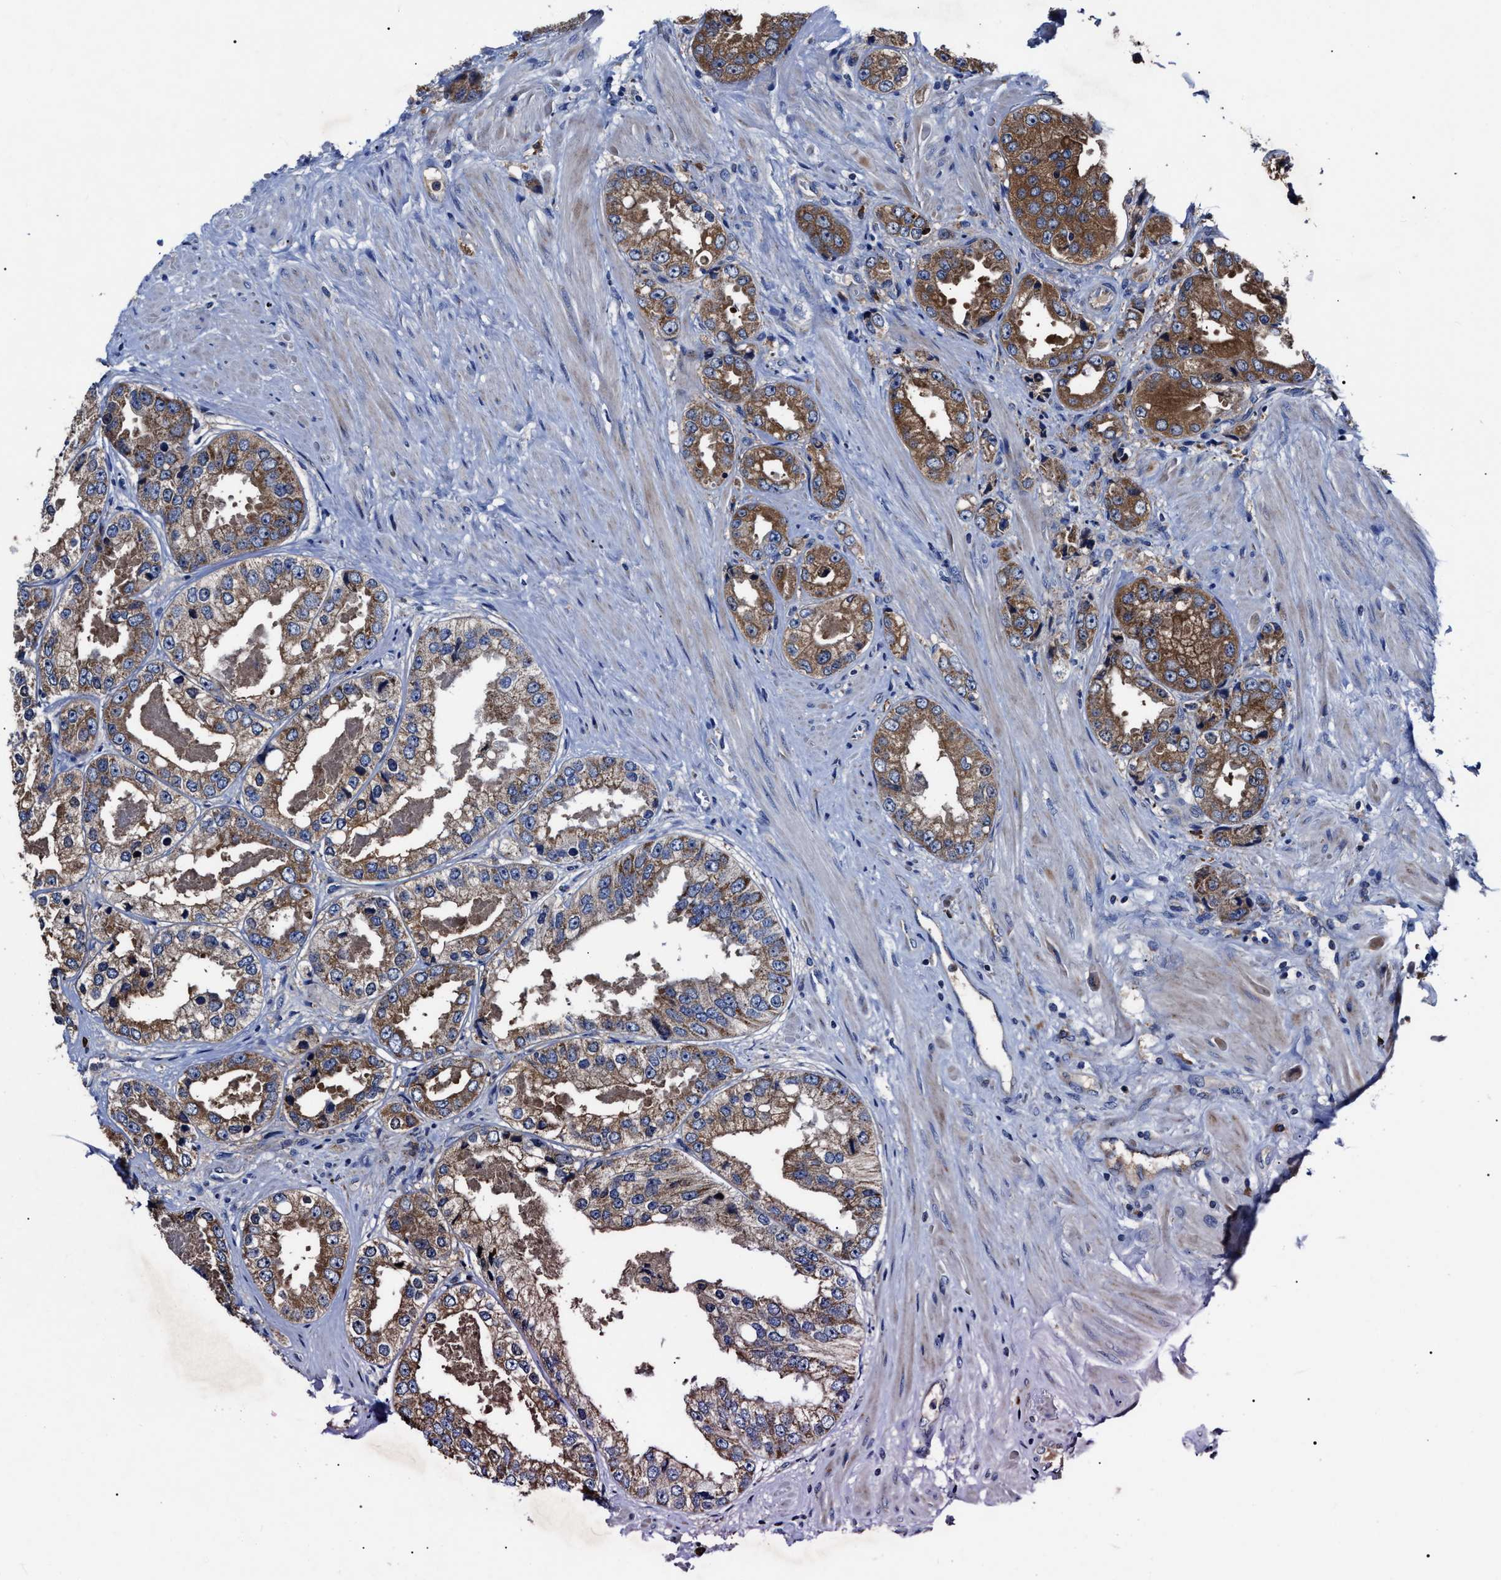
{"staining": {"intensity": "moderate", "quantity": ">75%", "location": "cytoplasmic/membranous"}, "tissue": "prostate cancer", "cell_type": "Tumor cells", "image_type": "cancer", "snomed": [{"axis": "morphology", "description": "Adenocarcinoma, High grade"}, {"axis": "topography", "description": "Prostate"}], "caption": "The histopathology image displays staining of prostate cancer, revealing moderate cytoplasmic/membranous protein expression (brown color) within tumor cells.", "gene": "MACC1", "patient": {"sex": "male", "age": 61}}